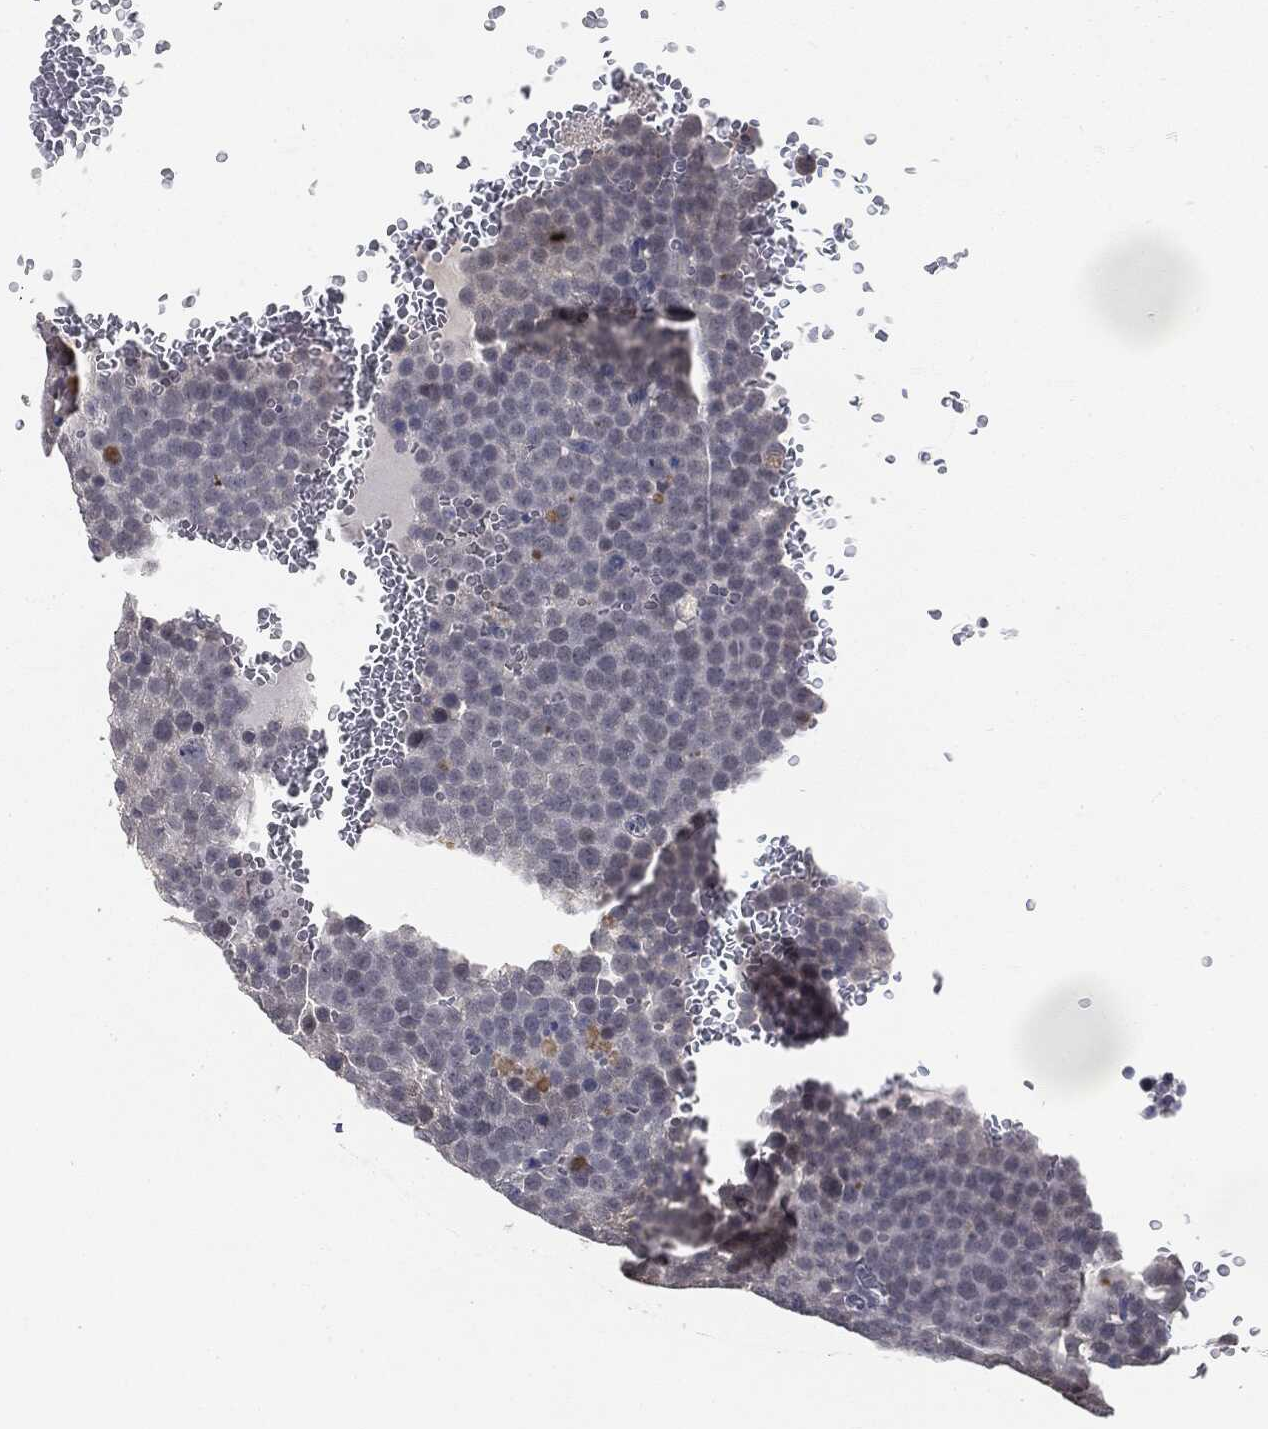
{"staining": {"intensity": "negative", "quantity": "none", "location": "none"}, "tissue": "testis cancer", "cell_type": "Tumor cells", "image_type": "cancer", "snomed": [{"axis": "morphology", "description": "Seminoma, NOS"}, {"axis": "topography", "description": "Testis"}], "caption": "The IHC image has no significant expression in tumor cells of testis seminoma tissue.", "gene": "SLC2A2", "patient": {"sex": "male", "age": 71}}